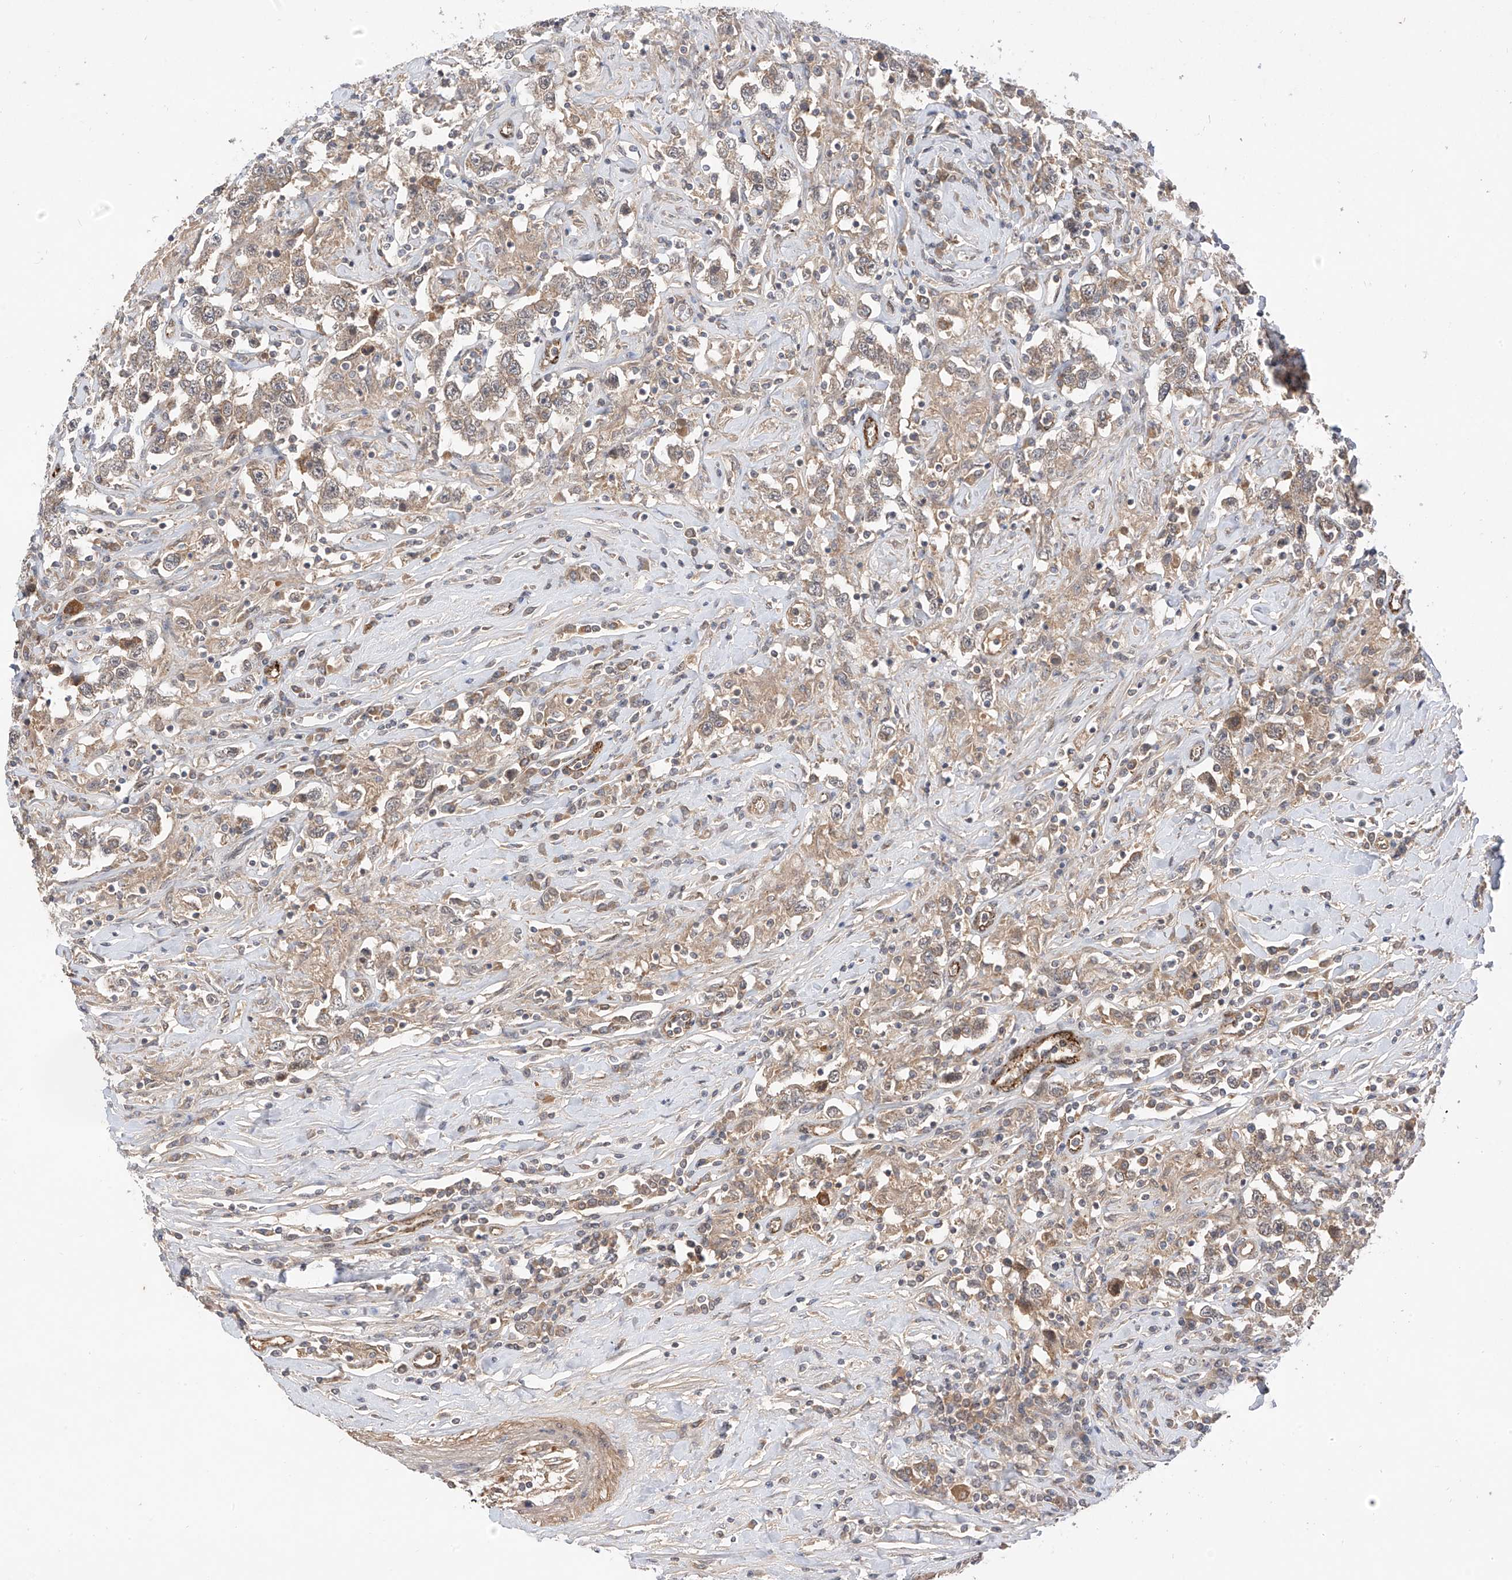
{"staining": {"intensity": "moderate", "quantity": "25%-75%", "location": "cytoplasmic/membranous"}, "tissue": "testis cancer", "cell_type": "Tumor cells", "image_type": "cancer", "snomed": [{"axis": "morphology", "description": "Seminoma, NOS"}, {"axis": "topography", "description": "Testis"}], "caption": "Protein staining of testis seminoma tissue displays moderate cytoplasmic/membranous expression in about 25%-75% of tumor cells.", "gene": "MRTFA", "patient": {"sex": "male", "age": 41}}